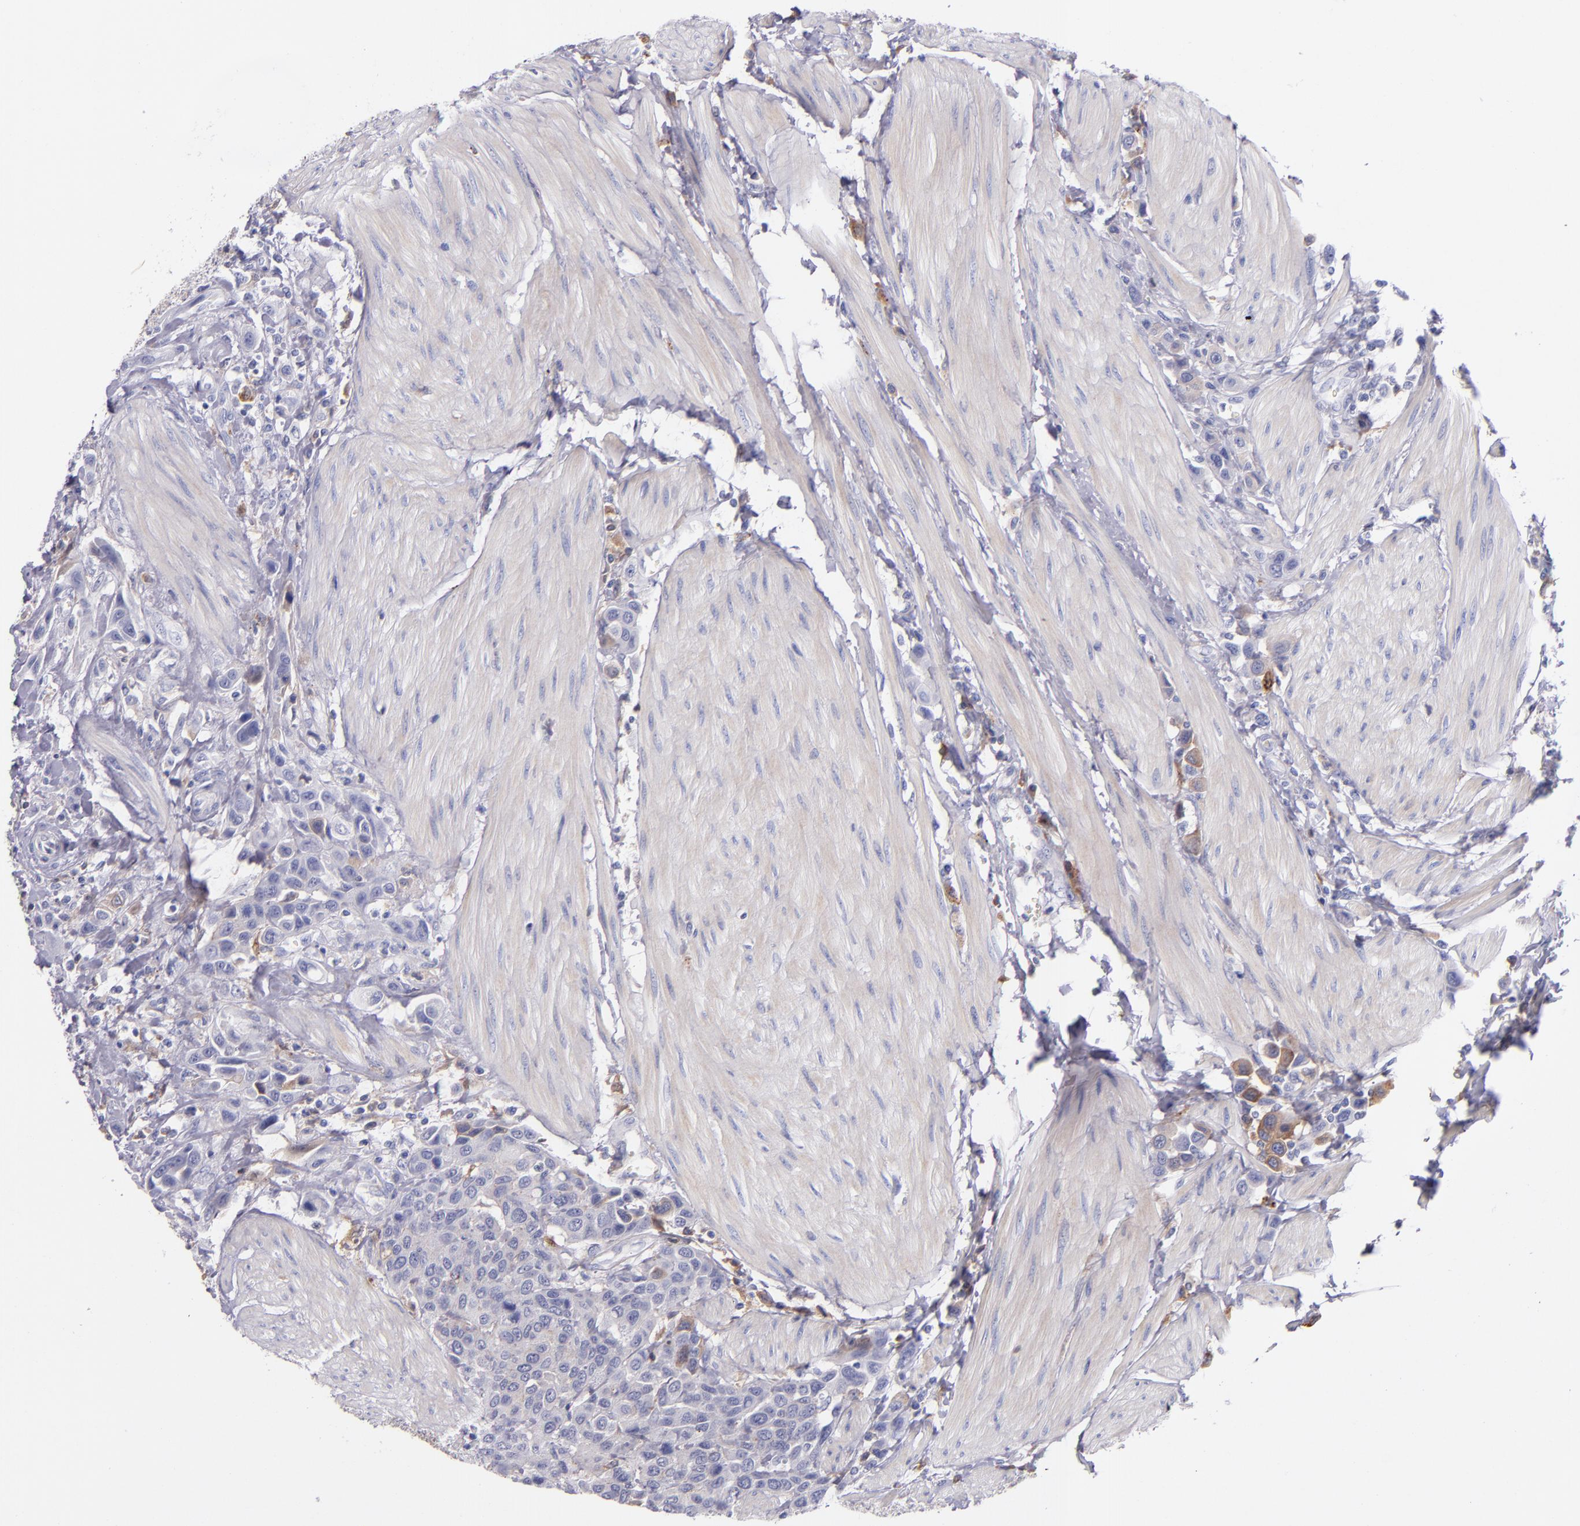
{"staining": {"intensity": "weak", "quantity": "<25%", "location": "cytoplasmic/membranous"}, "tissue": "urothelial cancer", "cell_type": "Tumor cells", "image_type": "cancer", "snomed": [{"axis": "morphology", "description": "Urothelial carcinoma, High grade"}, {"axis": "topography", "description": "Urinary bladder"}], "caption": "The image displays no significant expression in tumor cells of urothelial cancer.", "gene": "KNG1", "patient": {"sex": "male", "age": 50}}